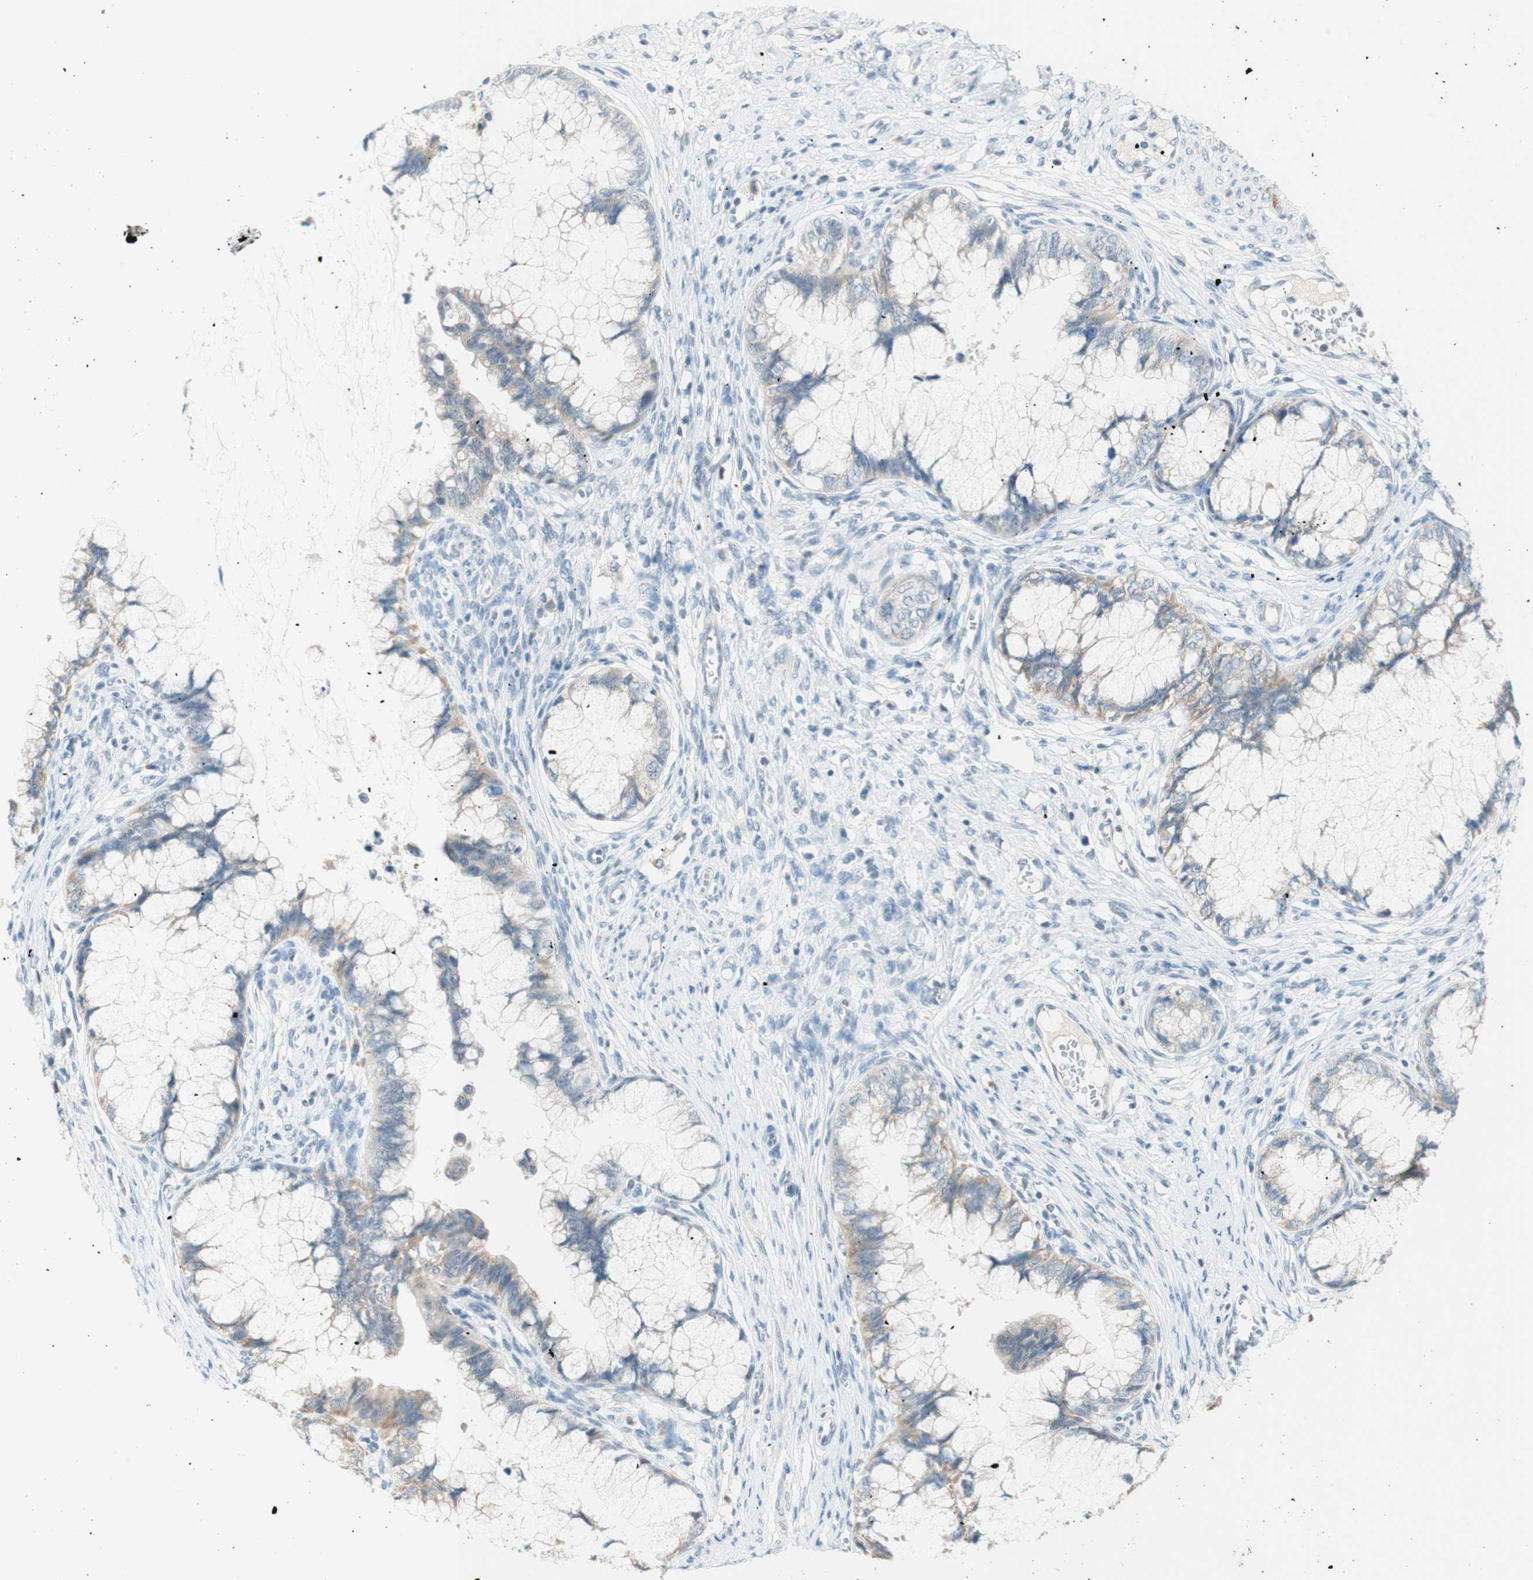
{"staining": {"intensity": "weak", "quantity": "25%-75%", "location": "cytoplasmic/membranous"}, "tissue": "cervical cancer", "cell_type": "Tumor cells", "image_type": "cancer", "snomed": [{"axis": "morphology", "description": "Adenocarcinoma, NOS"}, {"axis": "topography", "description": "Cervix"}], "caption": "Immunohistochemistry photomicrograph of neoplastic tissue: cervical cancer (adenocarcinoma) stained using immunohistochemistry demonstrates low levels of weak protein expression localized specifically in the cytoplasmic/membranous of tumor cells, appearing as a cytoplasmic/membranous brown color.", "gene": "JPH1", "patient": {"sex": "female", "age": 44}}